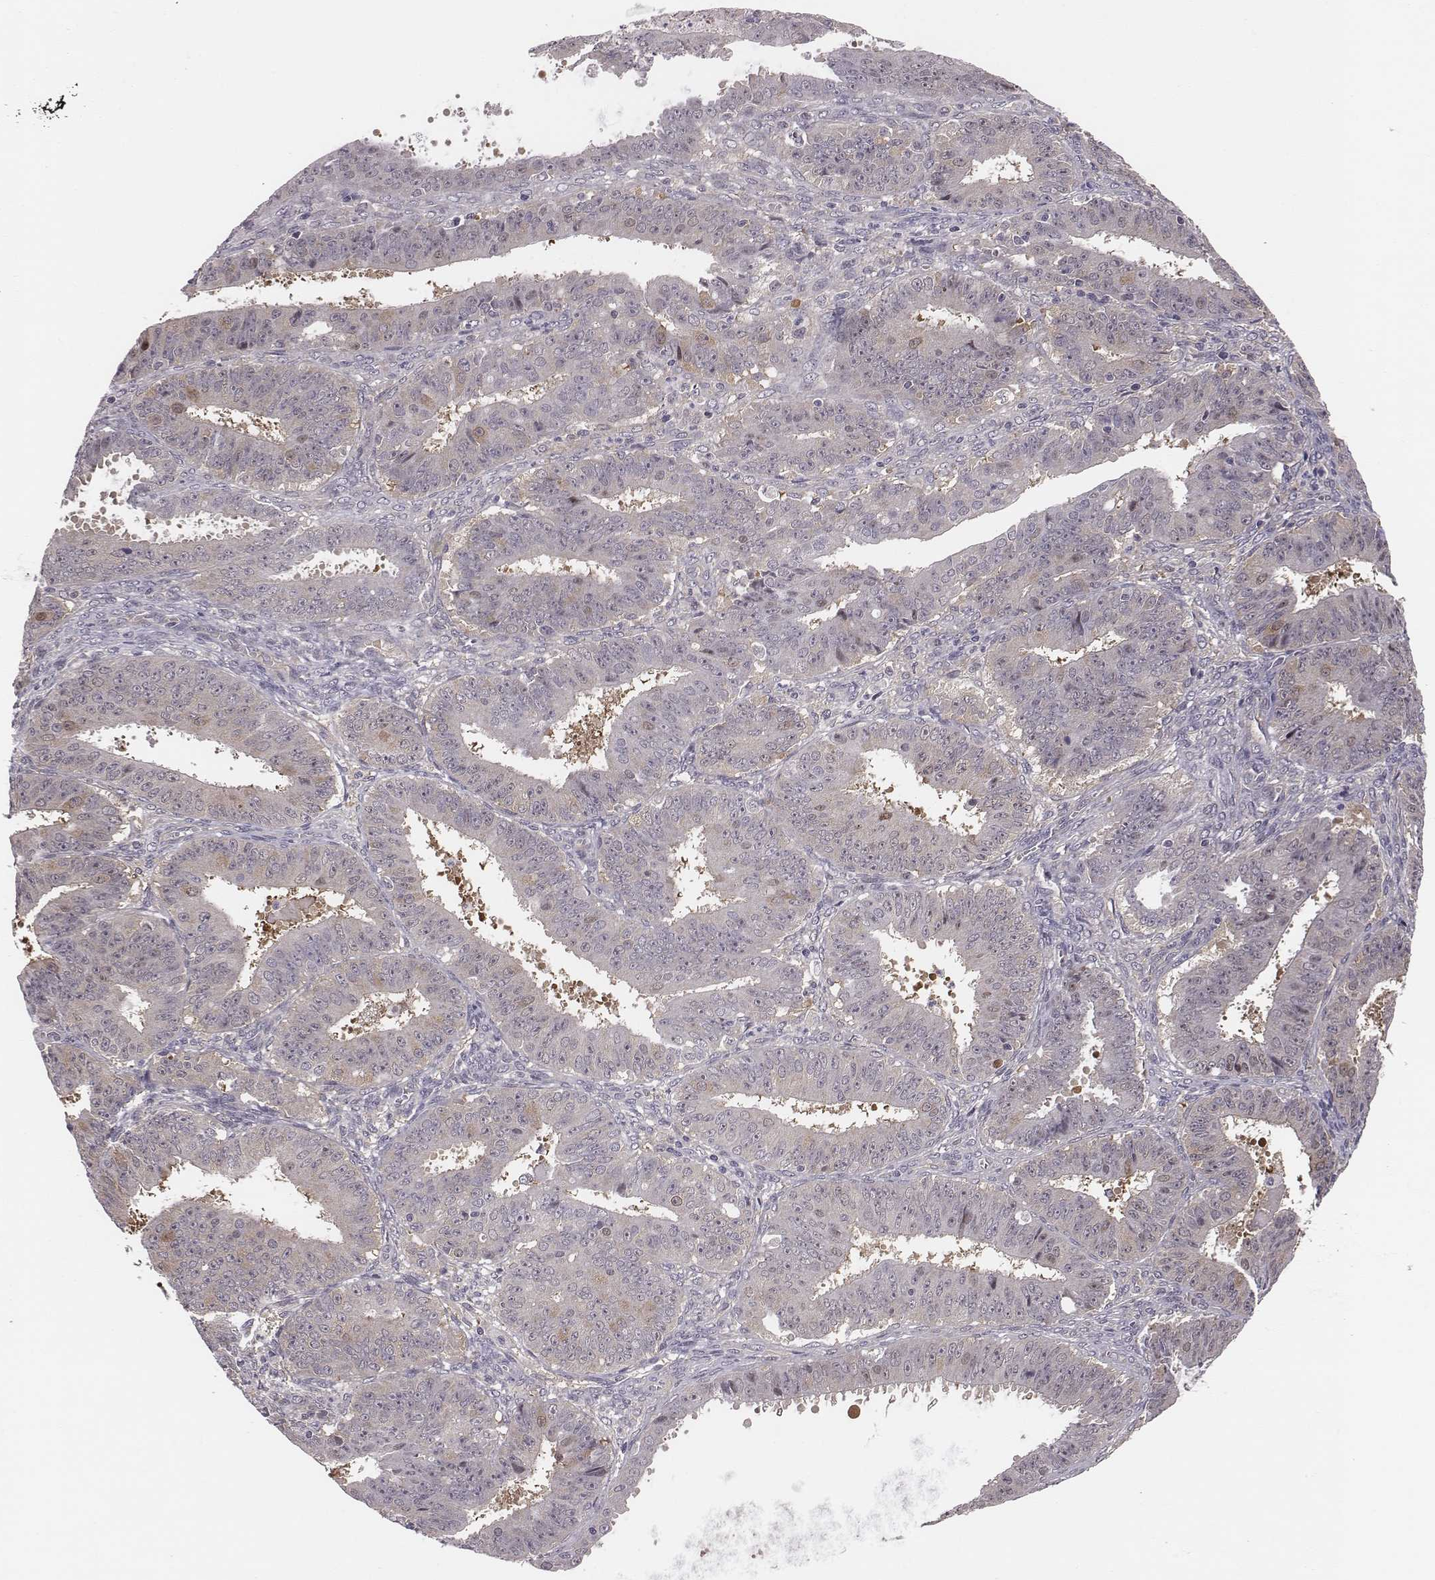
{"staining": {"intensity": "weak", "quantity": "<25%", "location": "cytoplasmic/membranous"}, "tissue": "ovarian cancer", "cell_type": "Tumor cells", "image_type": "cancer", "snomed": [{"axis": "morphology", "description": "Carcinoma, endometroid"}, {"axis": "topography", "description": "Ovary"}], "caption": "Tumor cells are negative for brown protein staining in ovarian cancer (endometroid carcinoma).", "gene": "SMURF2", "patient": {"sex": "female", "age": 42}}